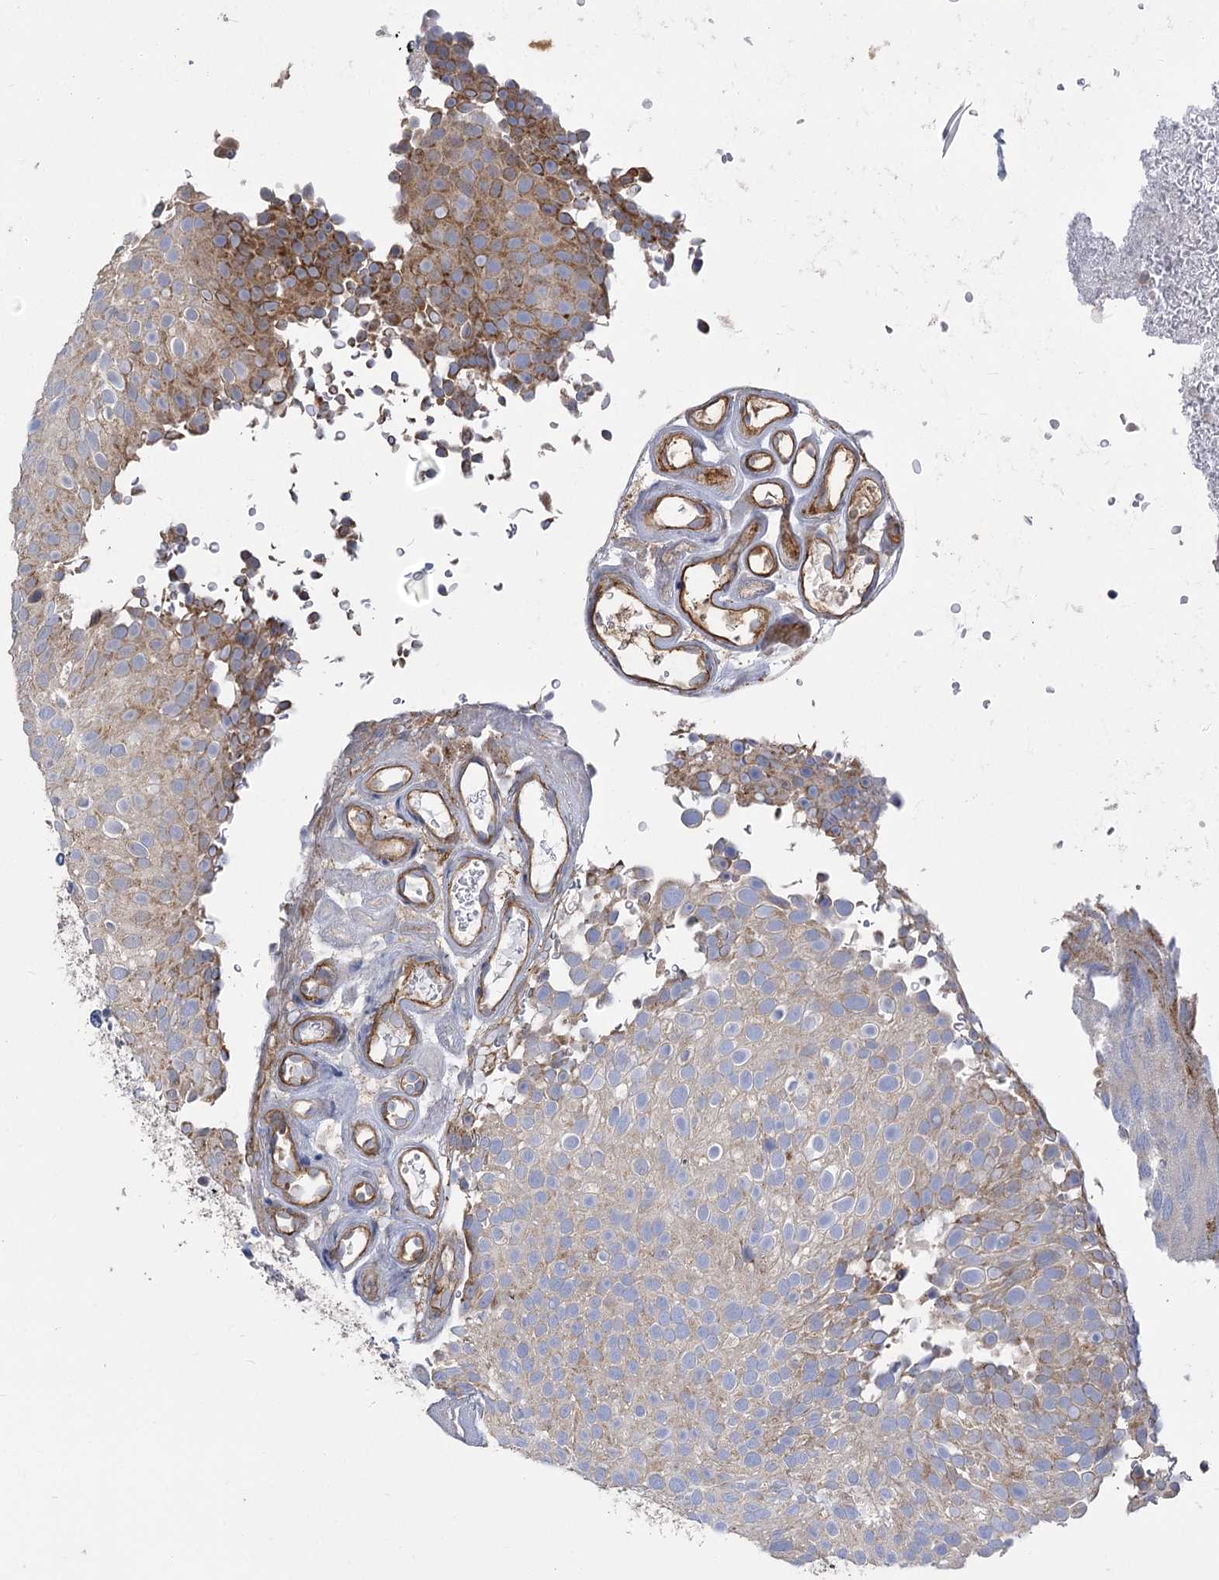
{"staining": {"intensity": "moderate", "quantity": "<25%", "location": "cytoplasmic/membranous"}, "tissue": "urothelial cancer", "cell_type": "Tumor cells", "image_type": "cancer", "snomed": [{"axis": "morphology", "description": "Urothelial carcinoma, Low grade"}, {"axis": "topography", "description": "Urinary bladder"}], "caption": "This micrograph demonstrates IHC staining of human urothelial carcinoma (low-grade), with low moderate cytoplasmic/membranous expression in about <25% of tumor cells.", "gene": "RMDN2", "patient": {"sex": "male", "age": 78}}